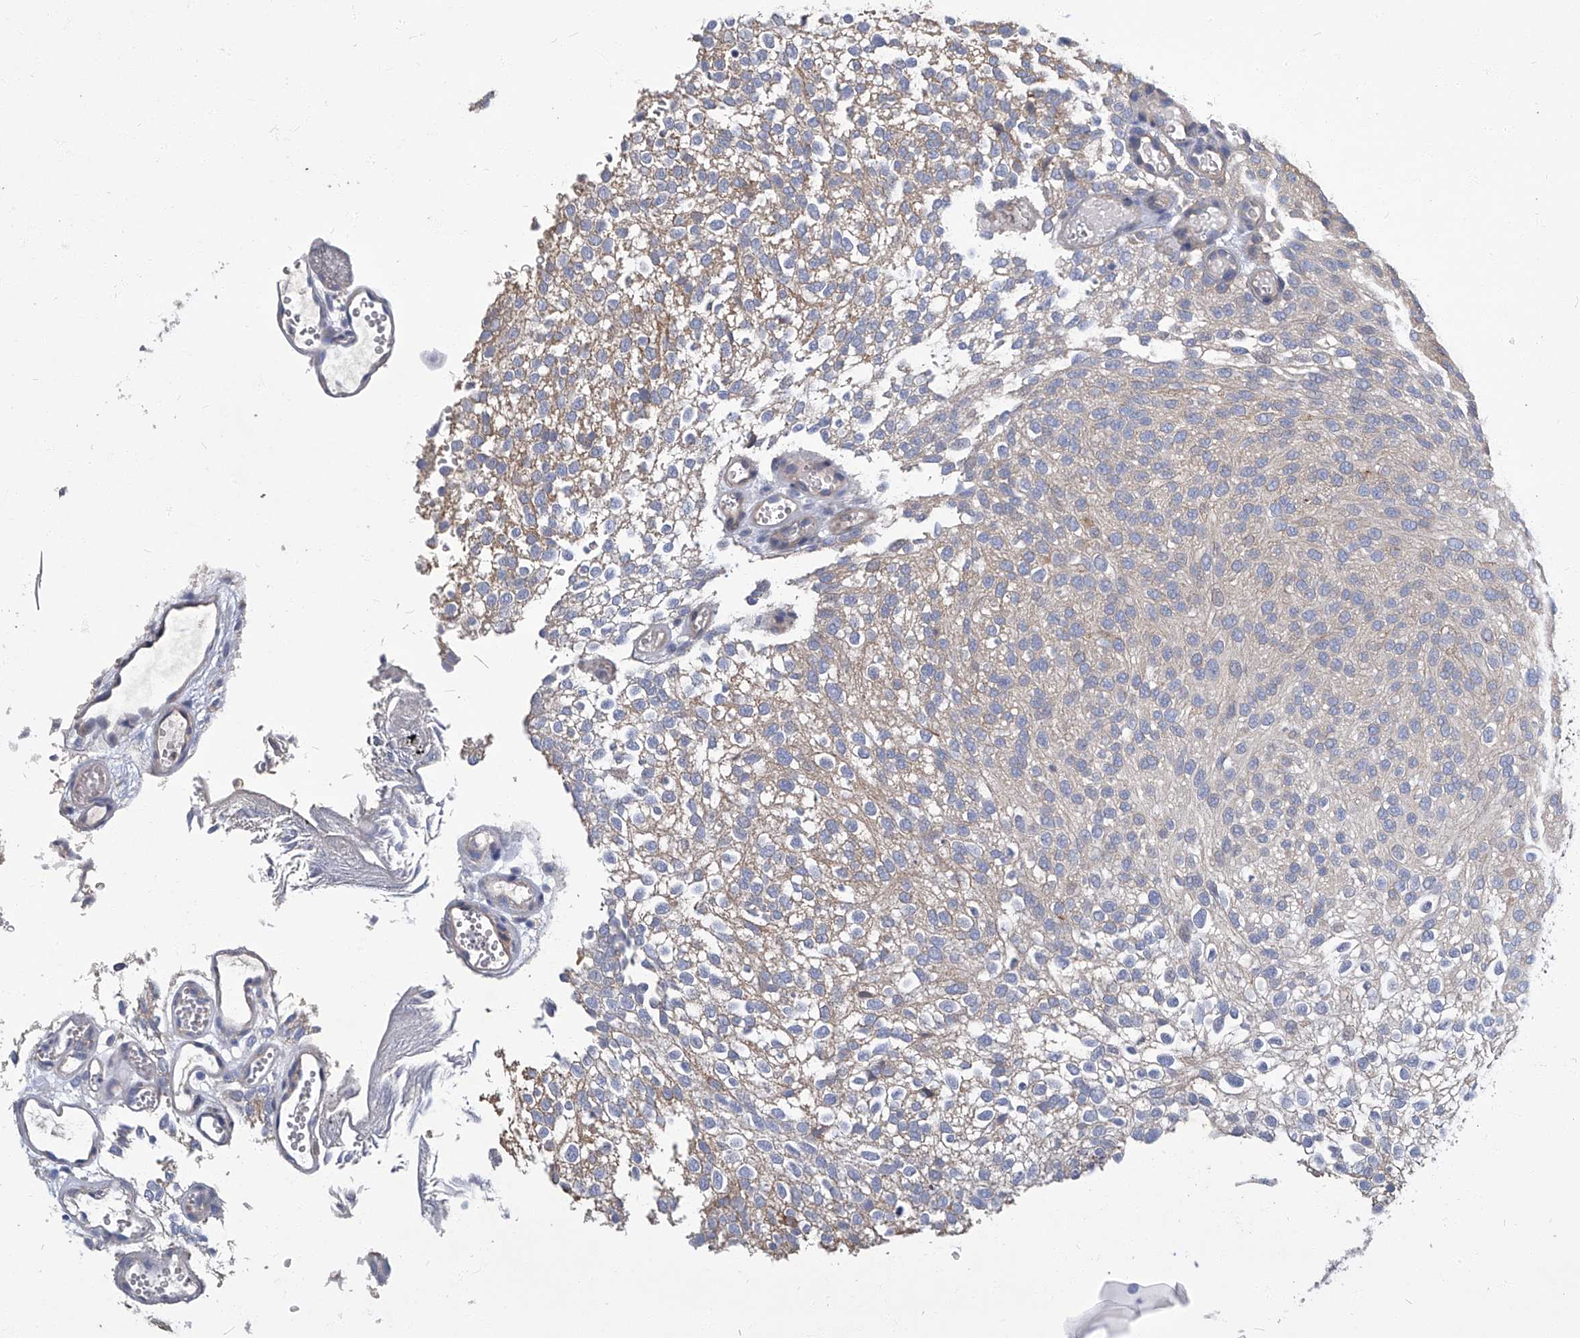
{"staining": {"intensity": "negative", "quantity": "none", "location": "none"}, "tissue": "urothelial cancer", "cell_type": "Tumor cells", "image_type": "cancer", "snomed": [{"axis": "morphology", "description": "Urothelial carcinoma, Low grade"}, {"axis": "topography", "description": "Urinary bladder"}], "caption": "Image shows no protein positivity in tumor cells of urothelial cancer tissue. The staining was performed using DAB to visualize the protein expression in brown, while the nuclei were stained in blue with hematoxylin (Magnification: 20x).", "gene": "TGFBR1", "patient": {"sex": "male", "age": 78}}